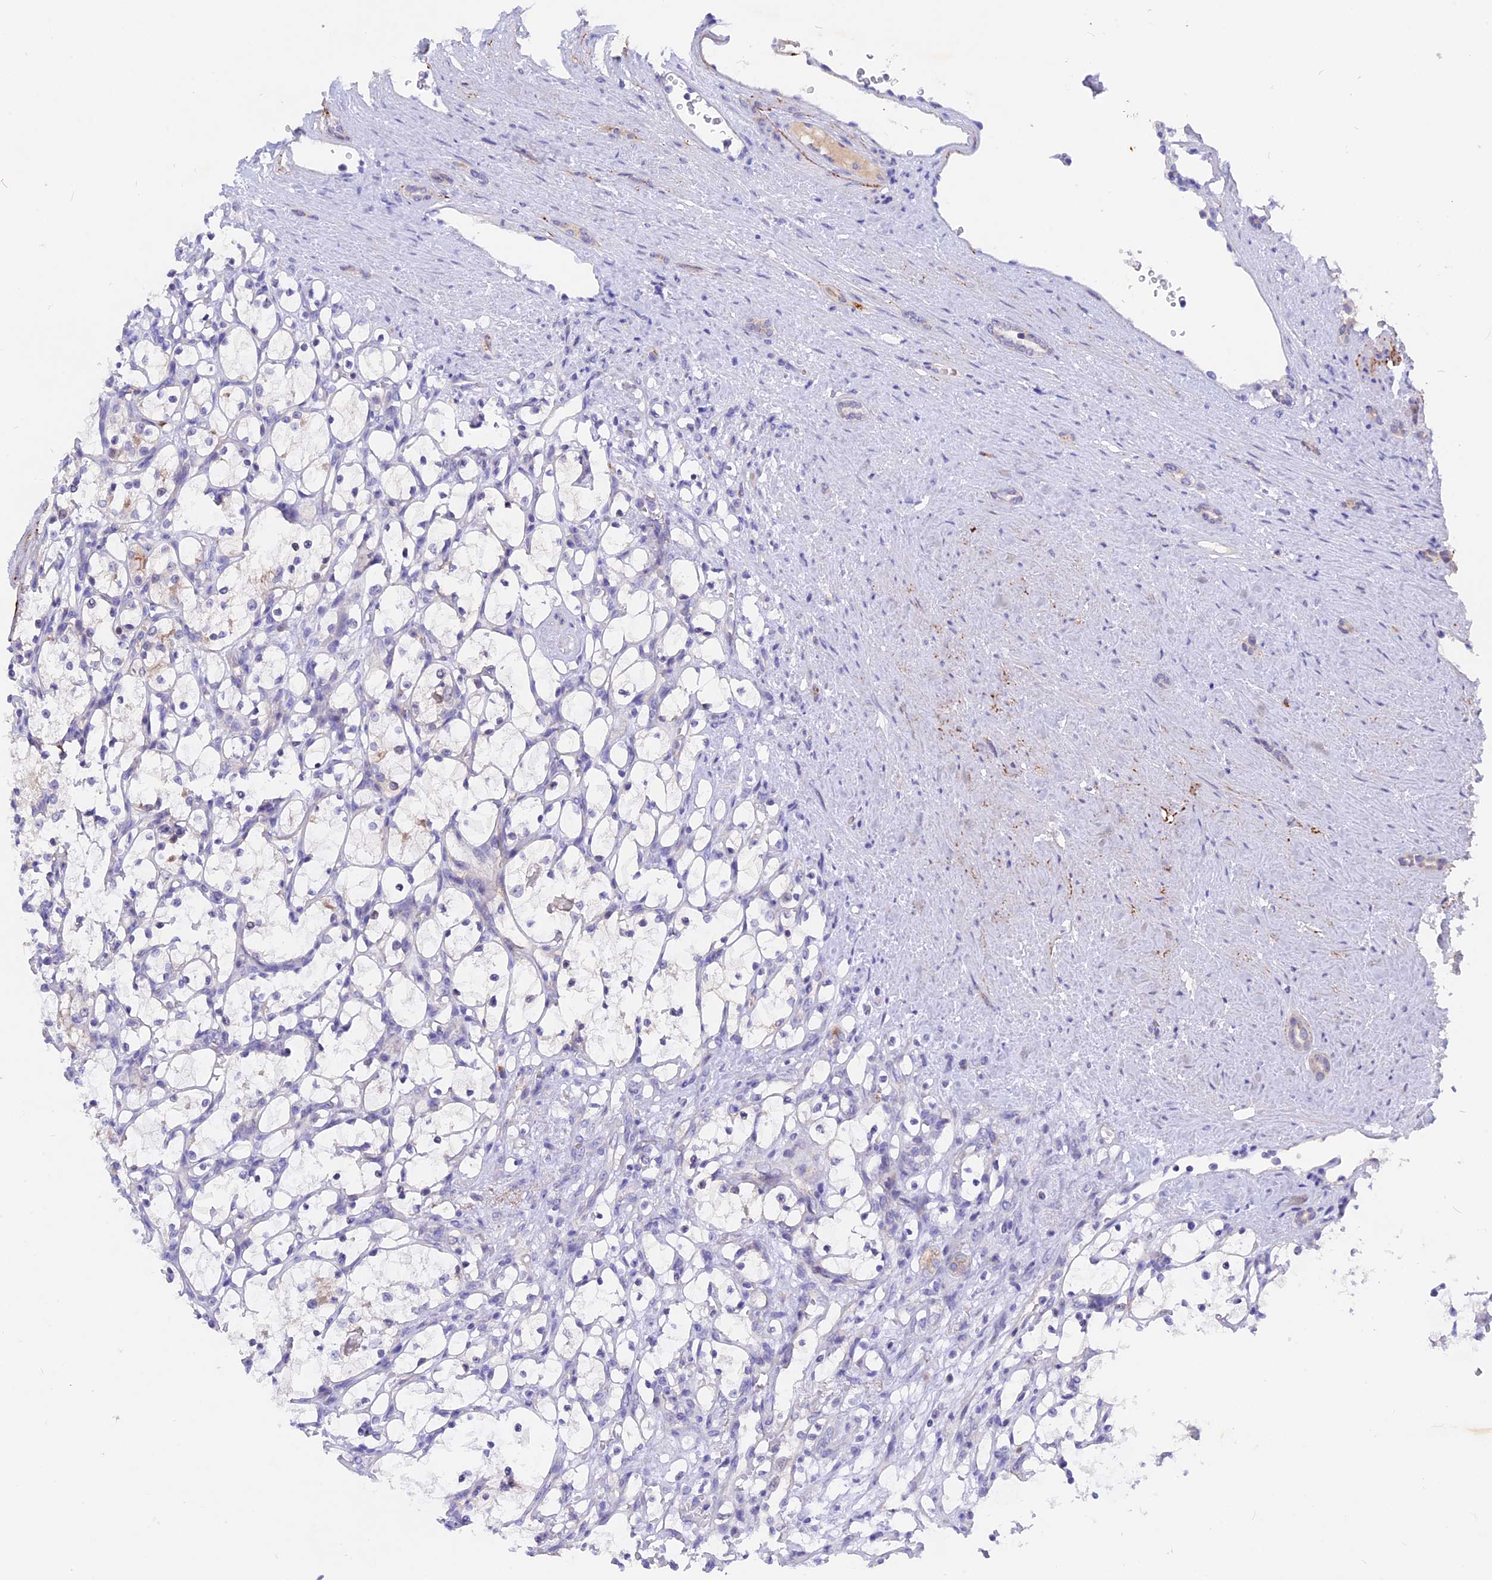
{"staining": {"intensity": "negative", "quantity": "none", "location": "none"}, "tissue": "renal cancer", "cell_type": "Tumor cells", "image_type": "cancer", "snomed": [{"axis": "morphology", "description": "Adenocarcinoma, NOS"}, {"axis": "topography", "description": "Kidney"}], "caption": "The immunohistochemistry (IHC) photomicrograph has no significant positivity in tumor cells of adenocarcinoma (renal) tissue. (Stains: DAB (3,3'-diaminobenzidine) immunohistochemistry with hematoxylin counter stain, Microscopy: brightfield microscopy at high magnification).", "gene": "GK5", "patient": {"sex": "female", "age": 69}}